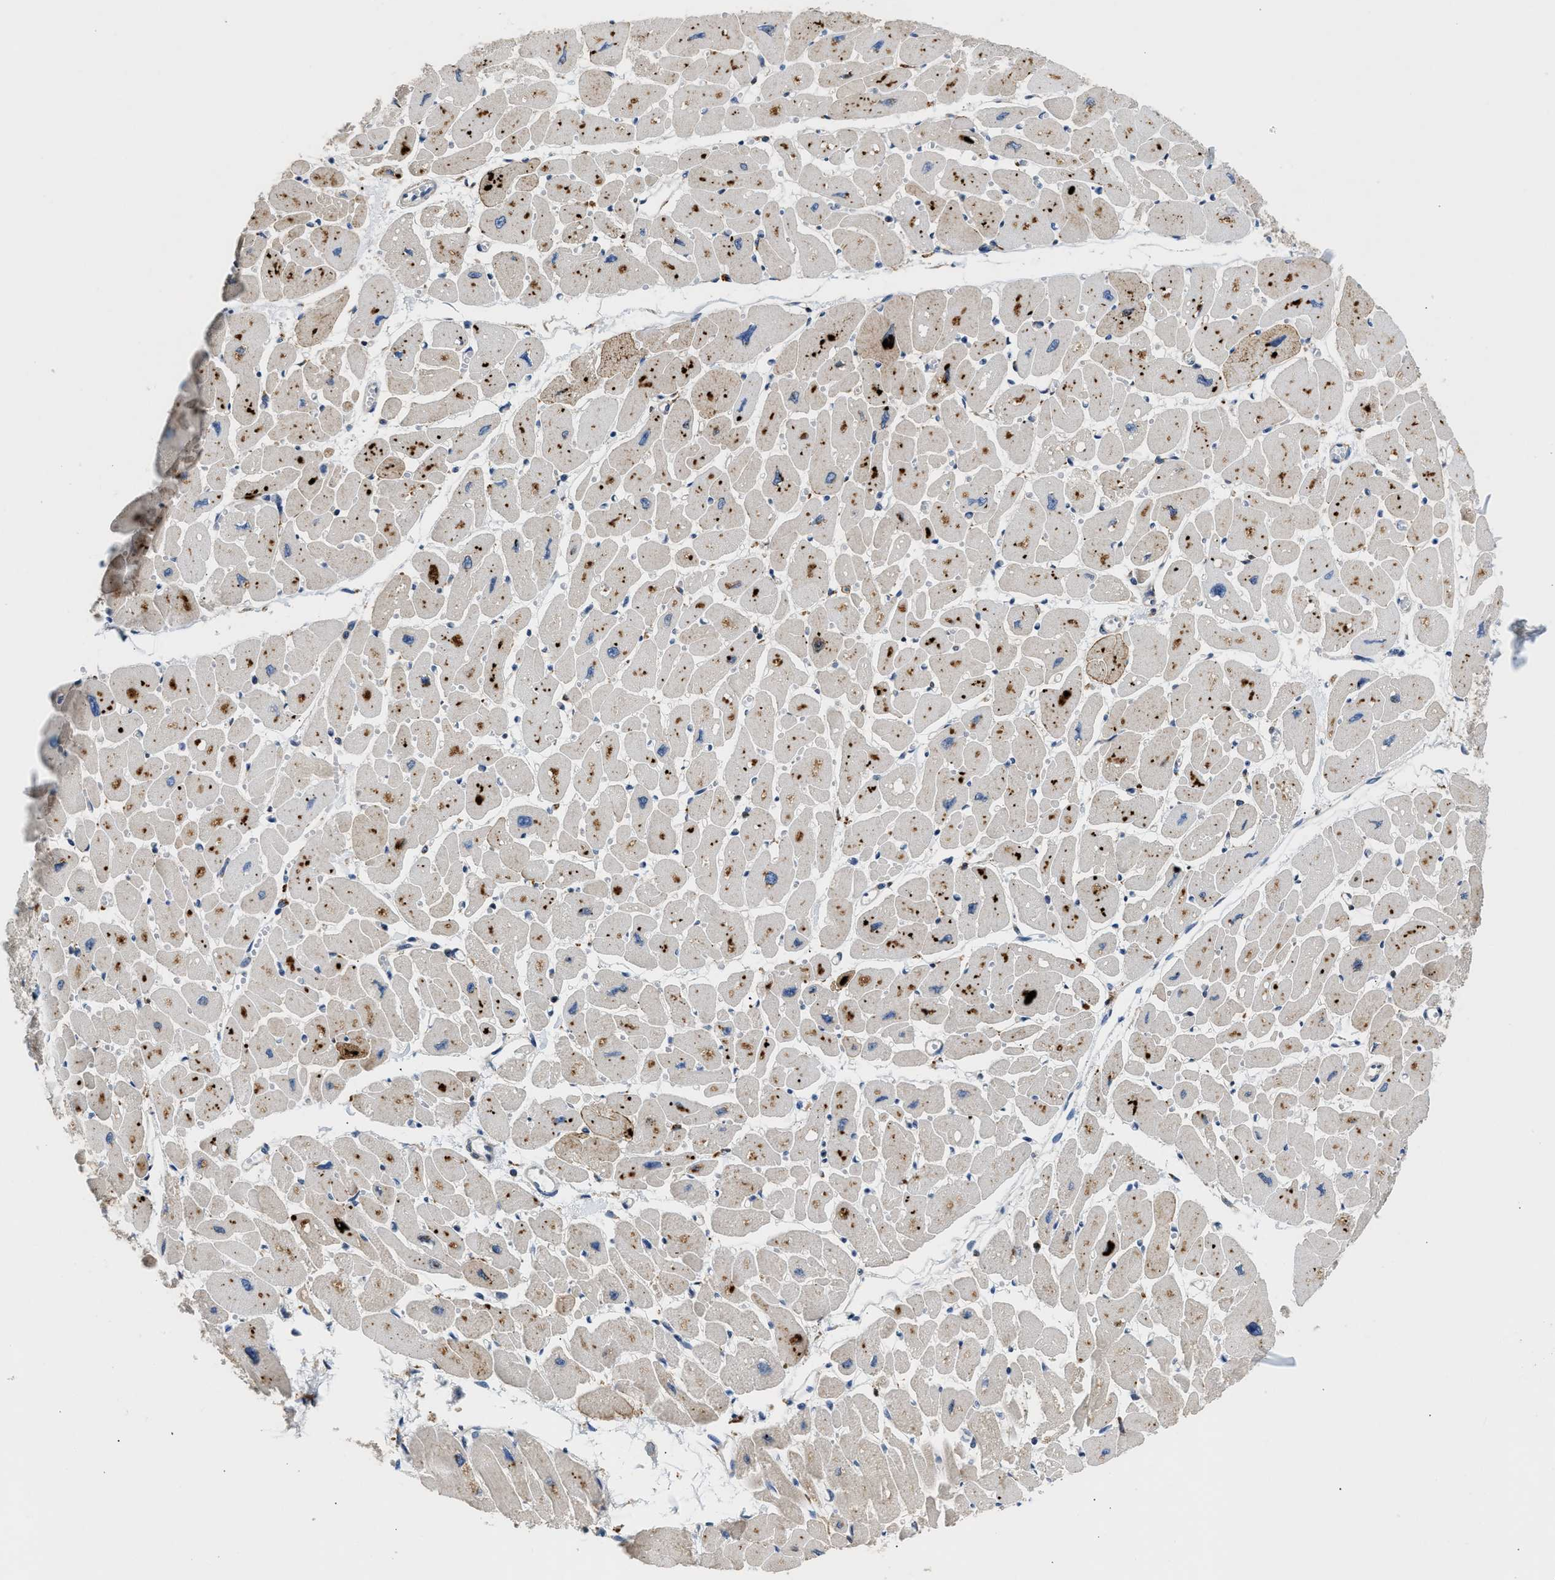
{"staining": {"intensity": "moderate", "quantity": "25%-75%", "location": "cytoplasmic/membranous"}, "tissue": "heart muscle", "cell_type": "Cardiomyocytes", "image_type": "normal", "snomed": [{"axis": "morphology", "description": "Normal tissue, NOS"}, {"axis": "topography", "description": "Heart"}], "caption": "Immunohistochemistry (IHC) image of unremarkable heart muscle stained for a protein (brown), which reveals medium levels of moderate cytoplasmic/membranous positivity in approximately 25%-75% of cardiomyocytes.", "gene": "AMZ1", "patient": {"sex": "female", "age": 54}}